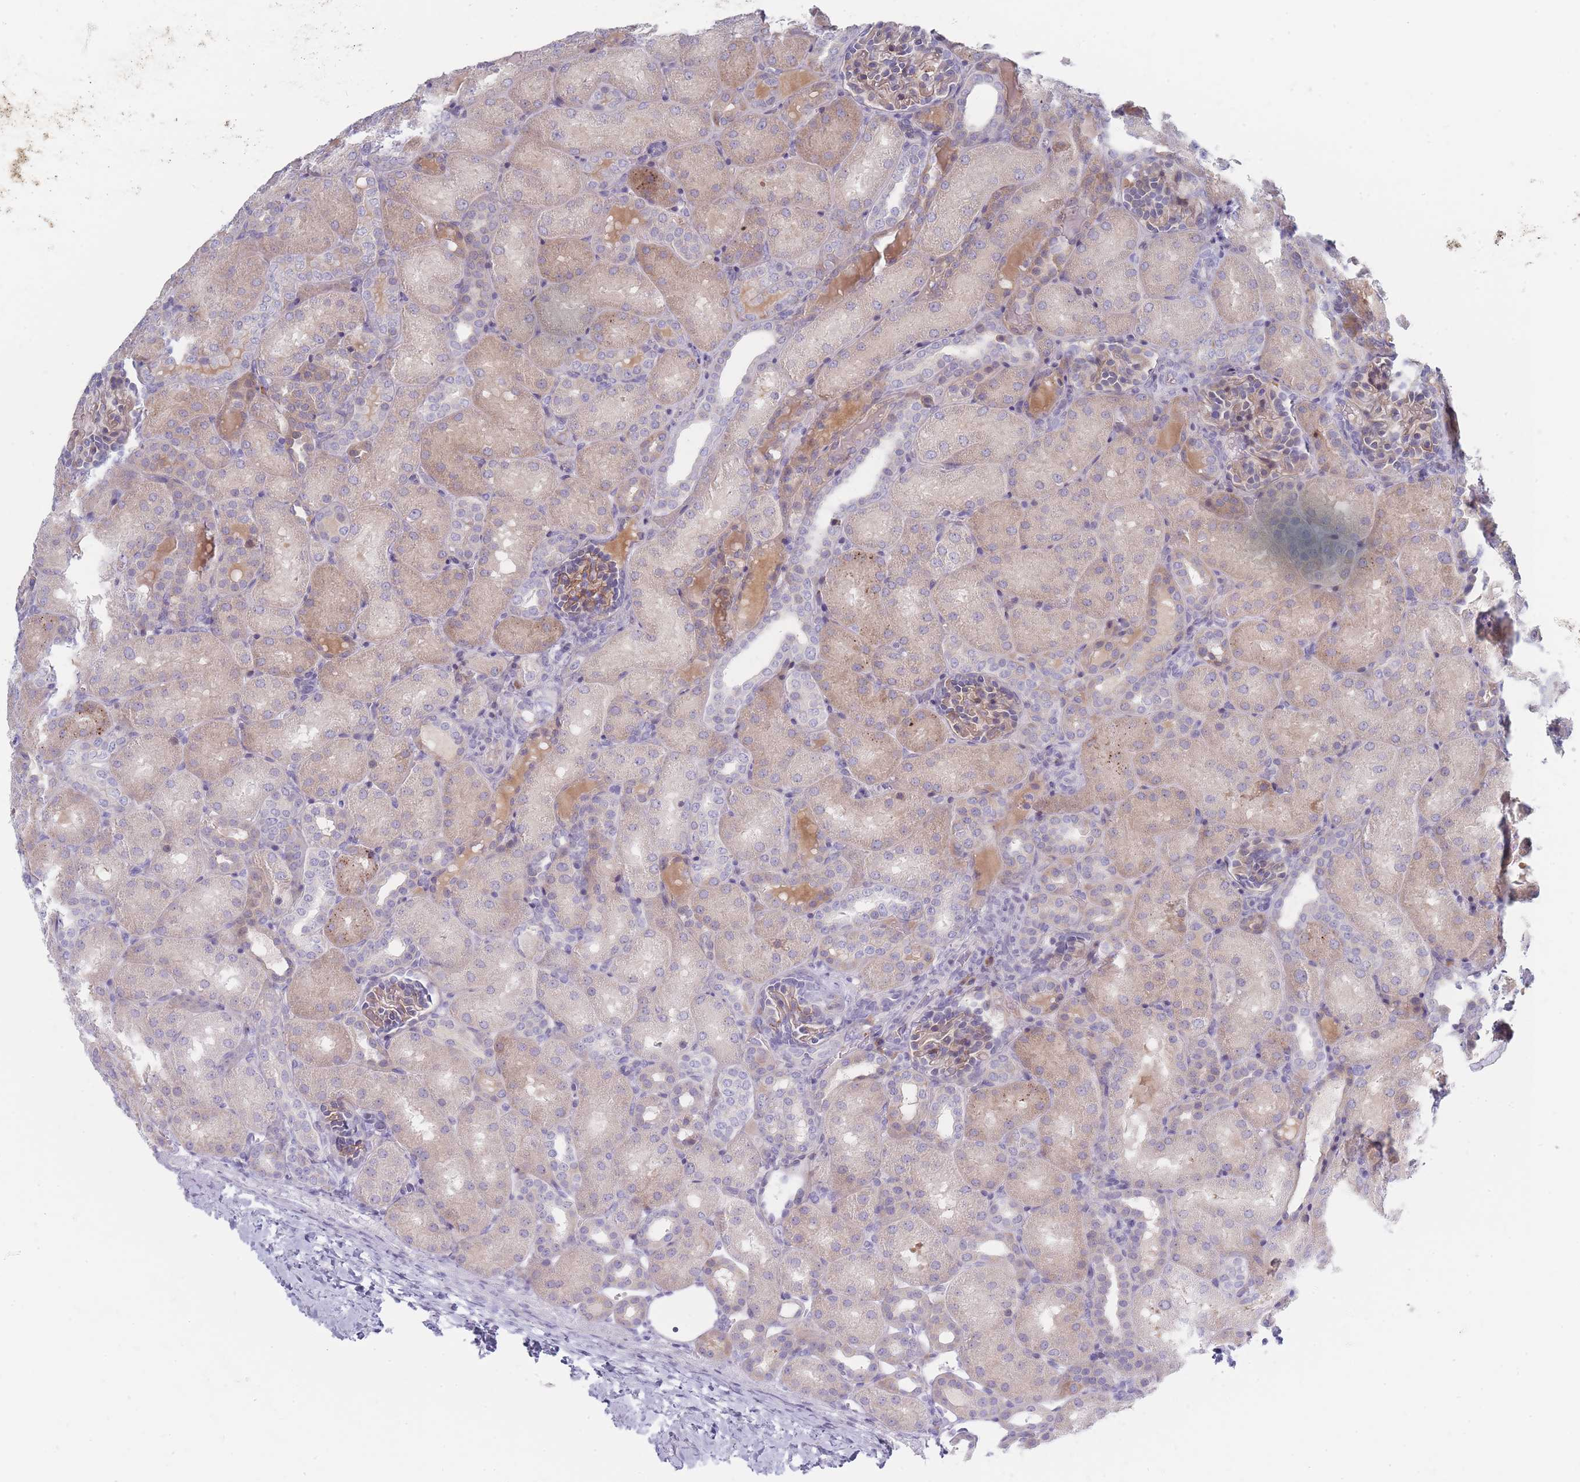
{"staining": {"intensity": "weak", "quantity": "<25%", "location": "cytoplasmic/membranous"}, "tissue": "kidney", "cell_type": "Cells in glomeruli", "image_type": "normal", "snomed": [{"axis": "morphology", "description": "Normal tissue, NOS"}, {"axis": "topography", "description": "Kidney"}], "caption": "Unremarkable kidney was stained to show a protein in brown. There is no significant positivity in cells in glomeruli. The staining was performed using DAB (3,3'-diaminobenzidine) to visualize the protein expression in brown, while the nuclei were stained in blue with hematoxylin (Magnification: 20x).", "gene": "SPATS1", "patient": {"sex": "male", "age": 1}}